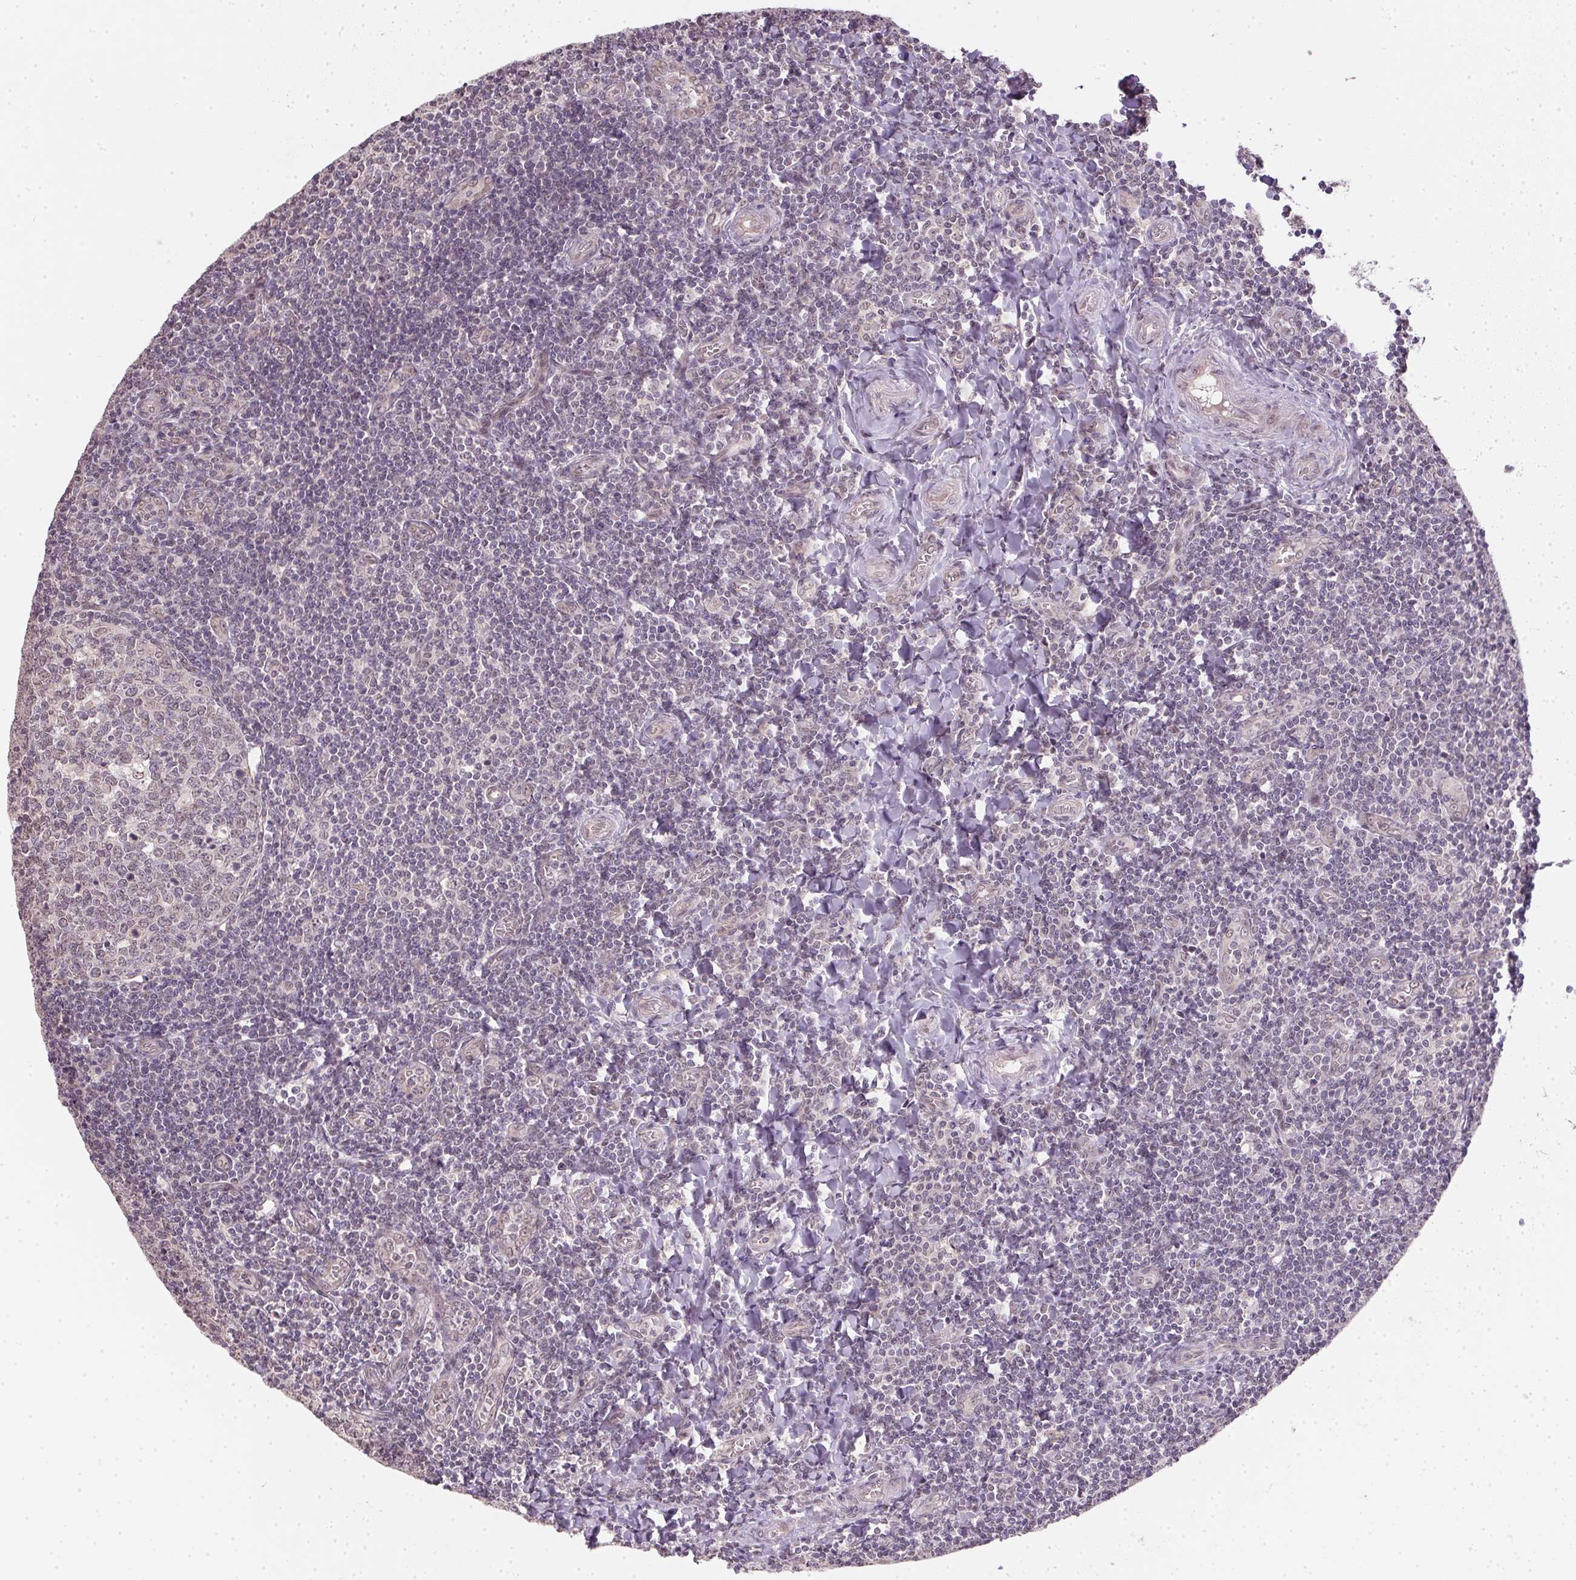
{"staining": {"intensity": "negative", "quantity": "none", "location": "none"}, "tissue": "tonsil", "cell_type": "Germinal center cells", "image_type": "normal", "snomed": [{"axis": "morphology", "description": "Normal tissue, NOS"}, {"axis": "morphology", "description": "Inflammation, NOS"}, {"axis": "topography", "description": "Tonsil"}], "caption": "Immunohistochemistry histopathology image of benign human tonsil stained for a protein (brown), which shows no positivity in germinal center cells. (DAB (3,3'-diaminobenzidine) immunohistochemistry (IHC) with hematoxylin counter stain).", "gene": "PPP4R4", "patient": {"sex": "female", "age": 31}}